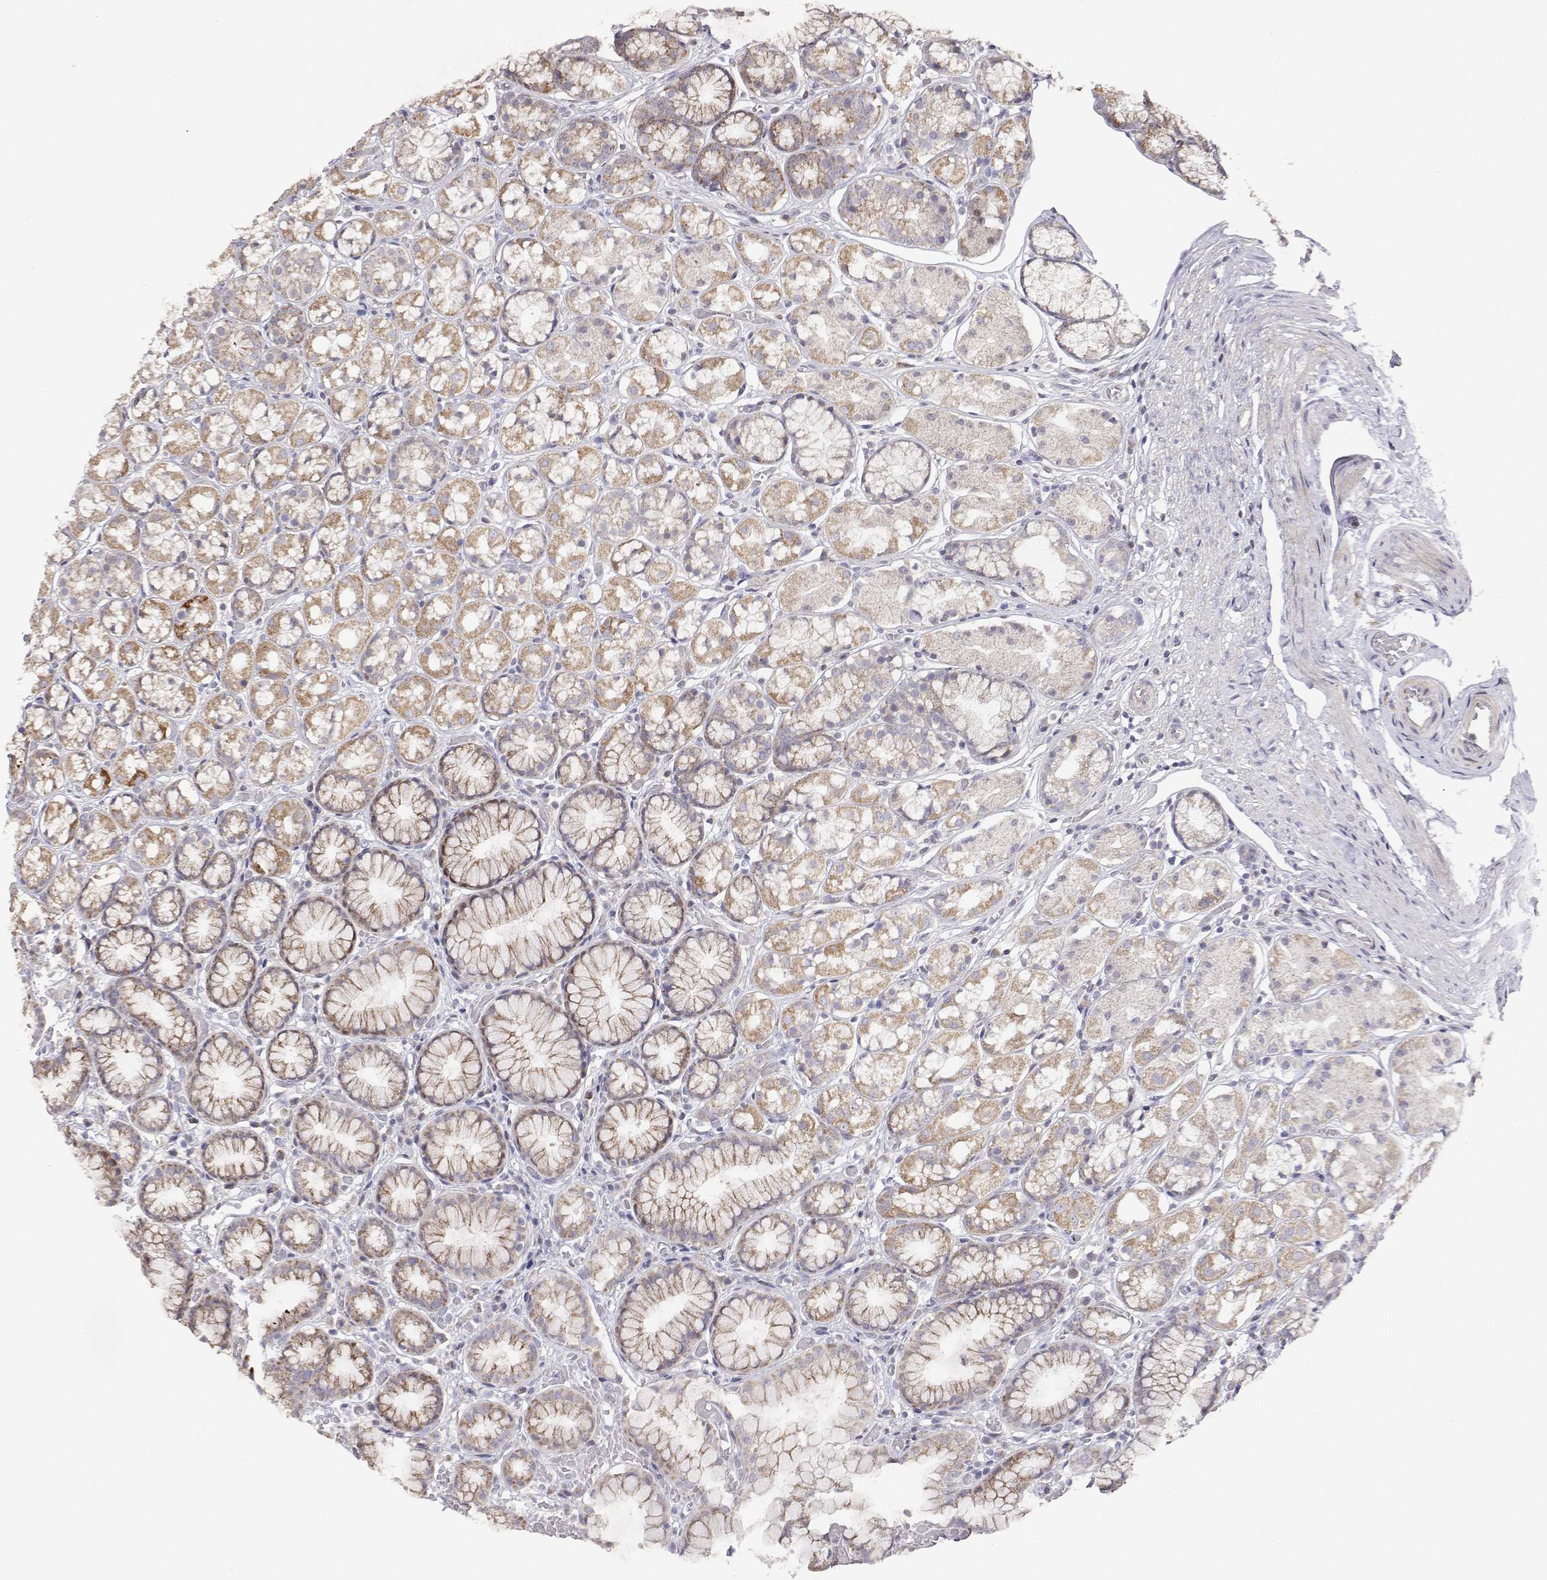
{"staining": {"intensity": "moderate", "quantity": "25%-75%", "location": "cytoplasmic/membranous"}, "tissue": "stomach", "cell_type": "Glandular cells", "image_type": "normal", "snomed": [{"axis": "morphology", "description": "Normal tissue, NOS"}, {"axis": "topography", "description": "Smooth muscle"}, {"axis": "topography", "description": "Stomach"}], "caption": "IHC photomicrograph of unremarkable human stomach stained for a protein (brown), which displays medium levels of moderate cytoplasmic/membranous expression in approximately 25%-75% of glandular cells.", "gene": "MRPL3", "patient": {"sex": "male", "age": 70}}